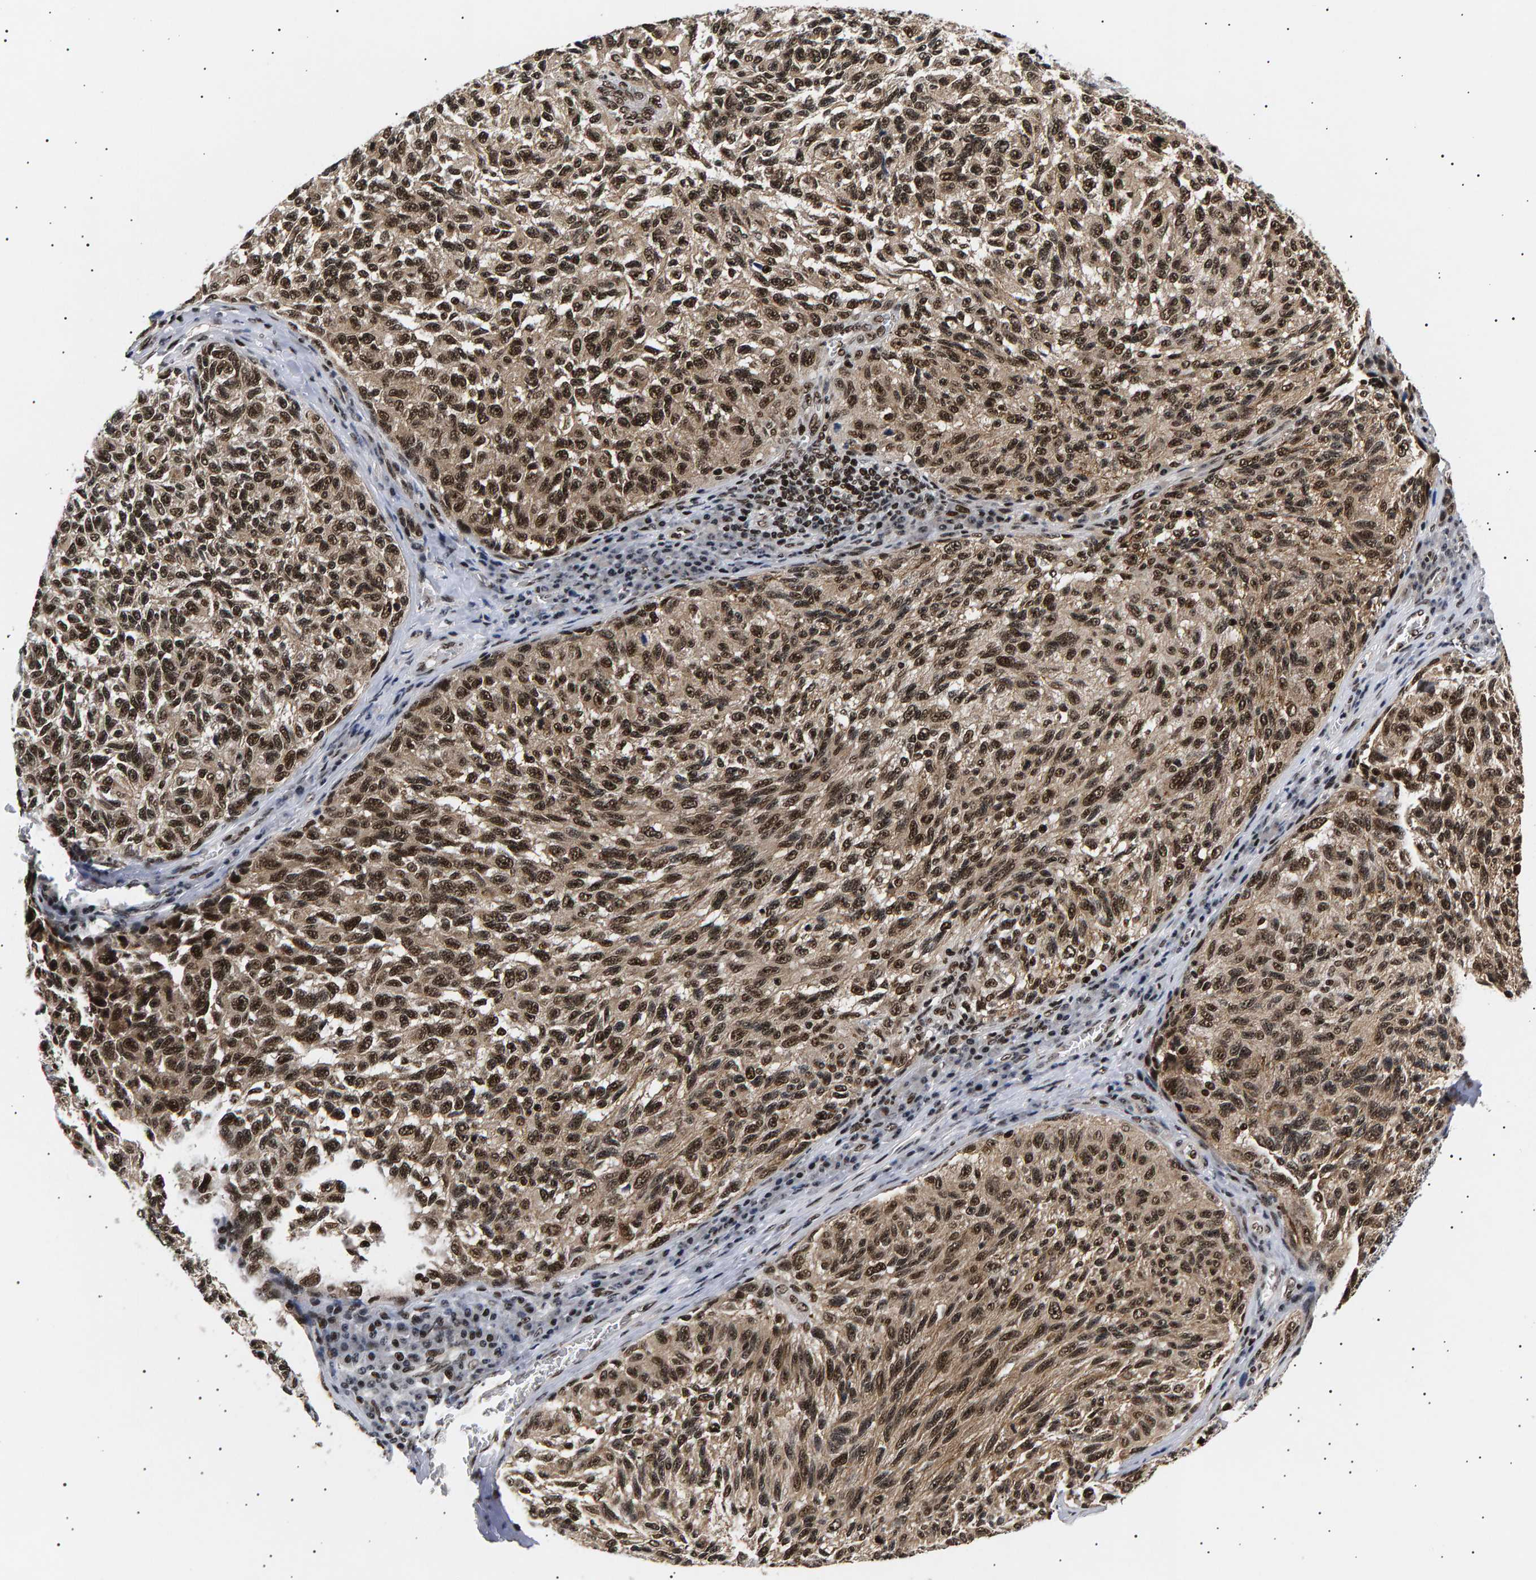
{"staining": {"intensity": "strong", "quantity": ">75%", "location": "nuclear"}, "tissue": "melanoma", "cell_type": "Tumor cells", "image_type": "cancer", "snomed": [{"axis": "morphology", "description": "Malignant melanoma, NOS"}, {"axis": "topography", "description": "Skin"}], "caption": "Immunohistochemistry (IHC) micrograph of human malignant melanoma stained for a protein (brown), which exhibits high levels of strong nuclear staining in approximately >75% of tumor cells.", "gene": "ANKRD40", "patient": {"sex": "female", "age": 73}}